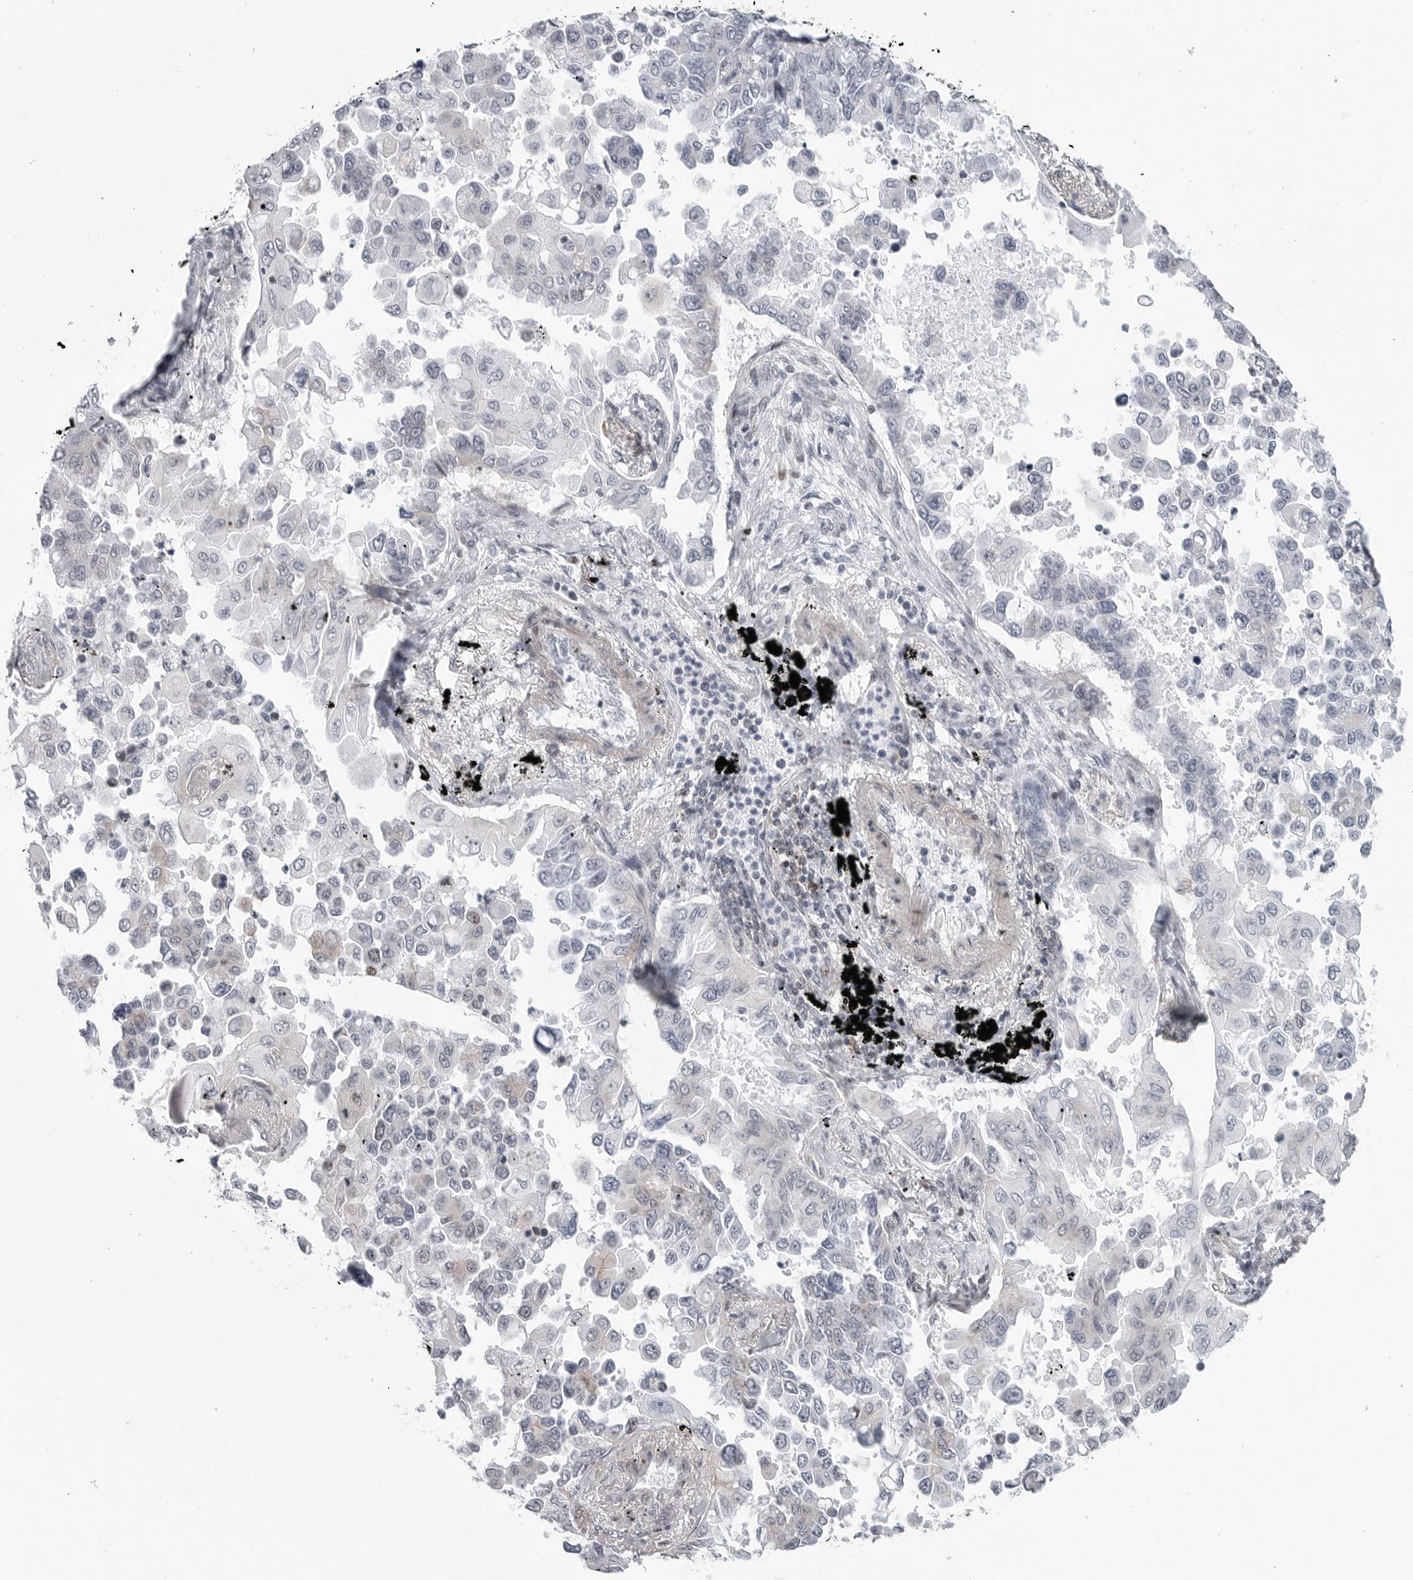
{"staining": {"intensity": "negative", "quantity": "none", "location": "none"}, "tissue": "lung cancer", "cell_type": "Tumor cells", "image_type": "cancer", "snomed": [{"axis": "morphology", "description": "Adenocarcinoma, NOS"}, {"axis": "topography", "description": "Lung"}], "caption": "DAB immunohistochemical staining of lung adenocarcinoma demonstrates no significant staining in tumor cells.", "gene": "FAM135B", "patient": {"sex": "female", "age": 67}}